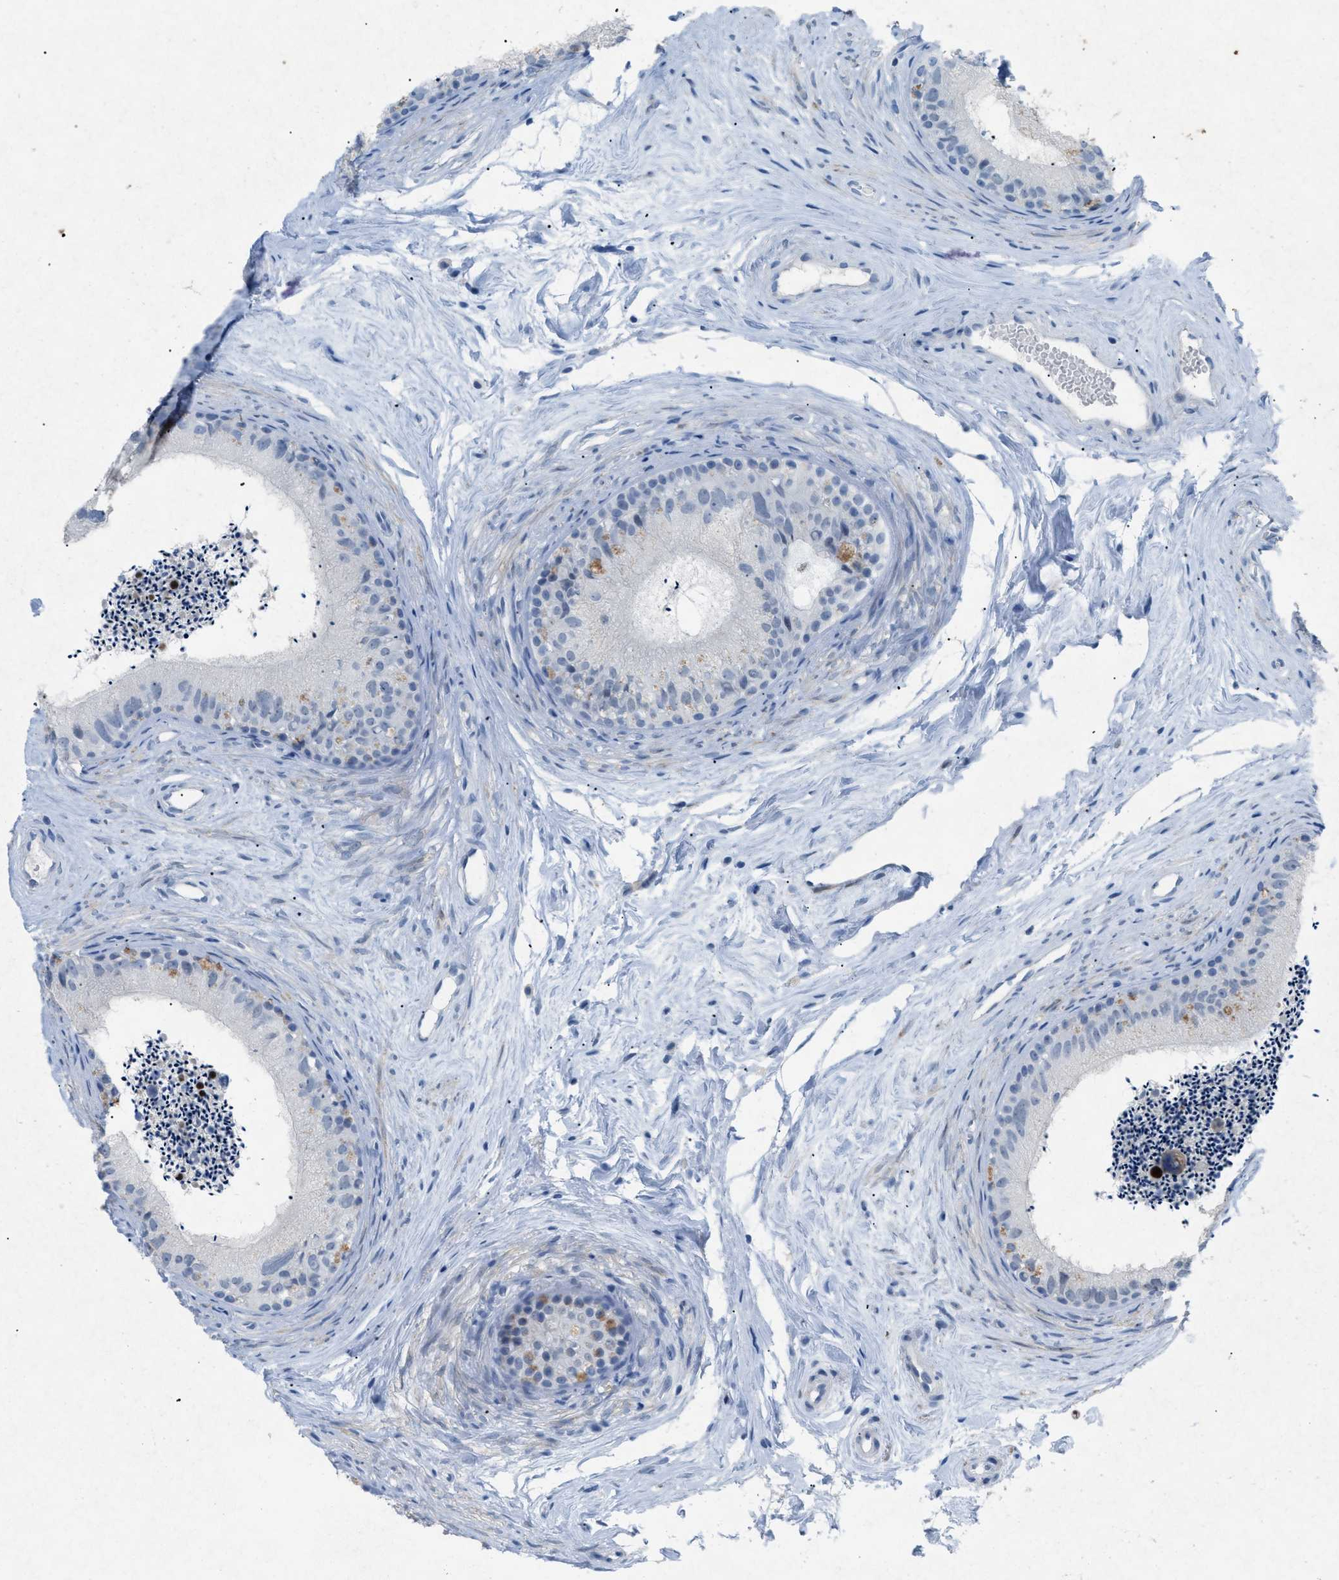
{"staining": {"intensity": "negative", "quantity": "none", "location": "none"}, "tissue": "epididymis", "cell_type": "Glandular cells", "image_type": "normal", "snomed": [{"axis": "morphology", "description": "Normal tissue, NOS"}, {"axis": "topography", "description": "Epididymis"}], "caption": "High power microscopy photomicrograph of an immunohistochemistry photomicrograph of unremarkable epididymis, revealing no significant staining in glandular cells. (DAB IHC with hematoxylin counter stain).", "gene": "TASOR", "patient": {"sex": "male", "age": 56}}